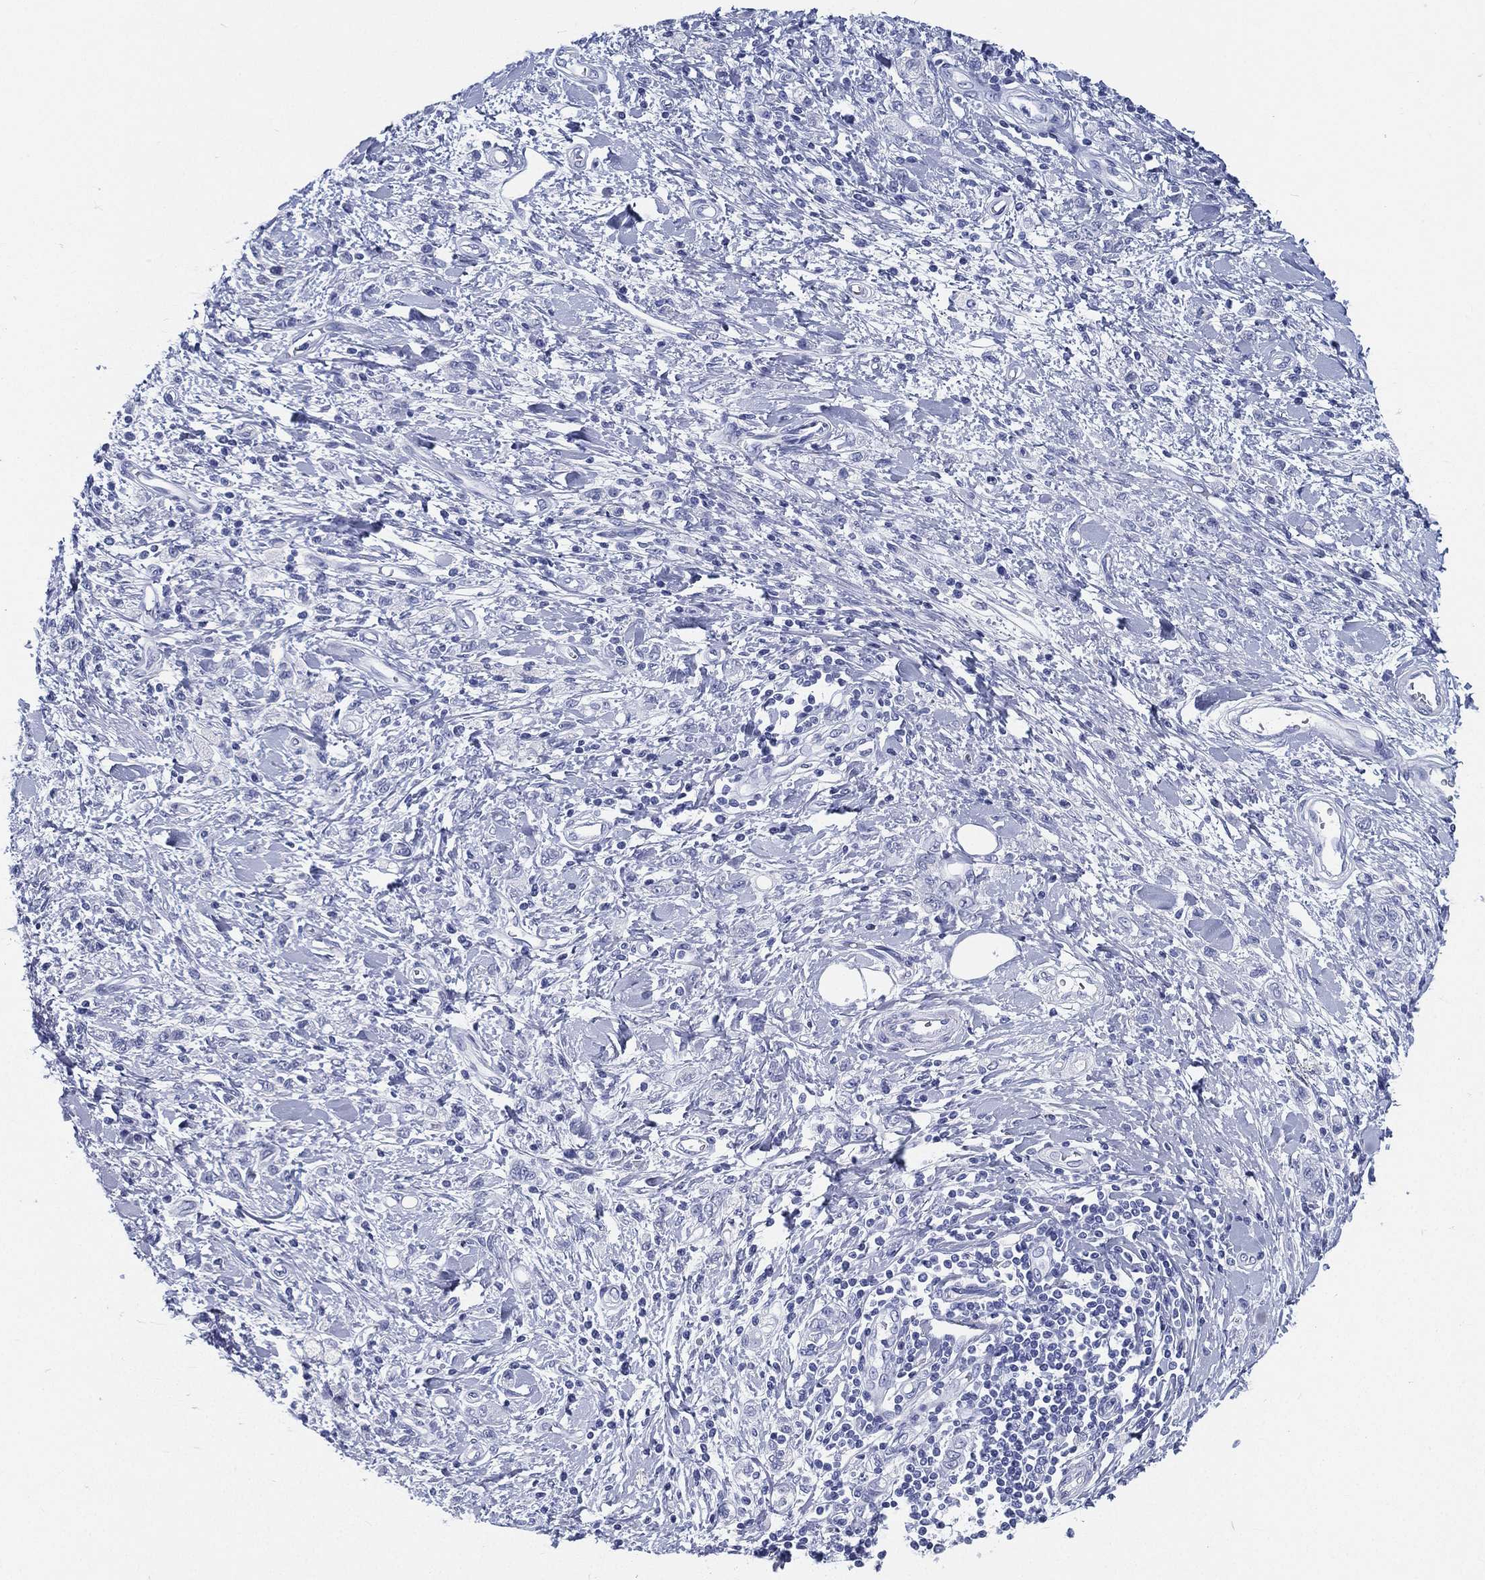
{"staining": {"intensity": "negative", "quantity": "none", "location": "none"}, "tissue": "stomach cancer", "cell_type": "Tumor cells", "image_type": "cancer", "snomed": [{"axis": "morphology", "description": "Adenocarcinoma, NOS"}, {"axis": "topography", "description": "Stomach"}], "caption": "Immunohistochemistry photomicrograph of neoplastic tissue: human adenocarcinoma (stomach) stained with DAB (3,3'-diaminobenzidine) reveals no significant protein expression in tumor cells. (Stains: DAB (3,3'-diaminobenzidine) IHC with hematoxylin counter stain, Microscopy: brightfield microscopy at high magnification).", "gene": "ATP1B2", "patient": {"sex": "male", "age": 77}}